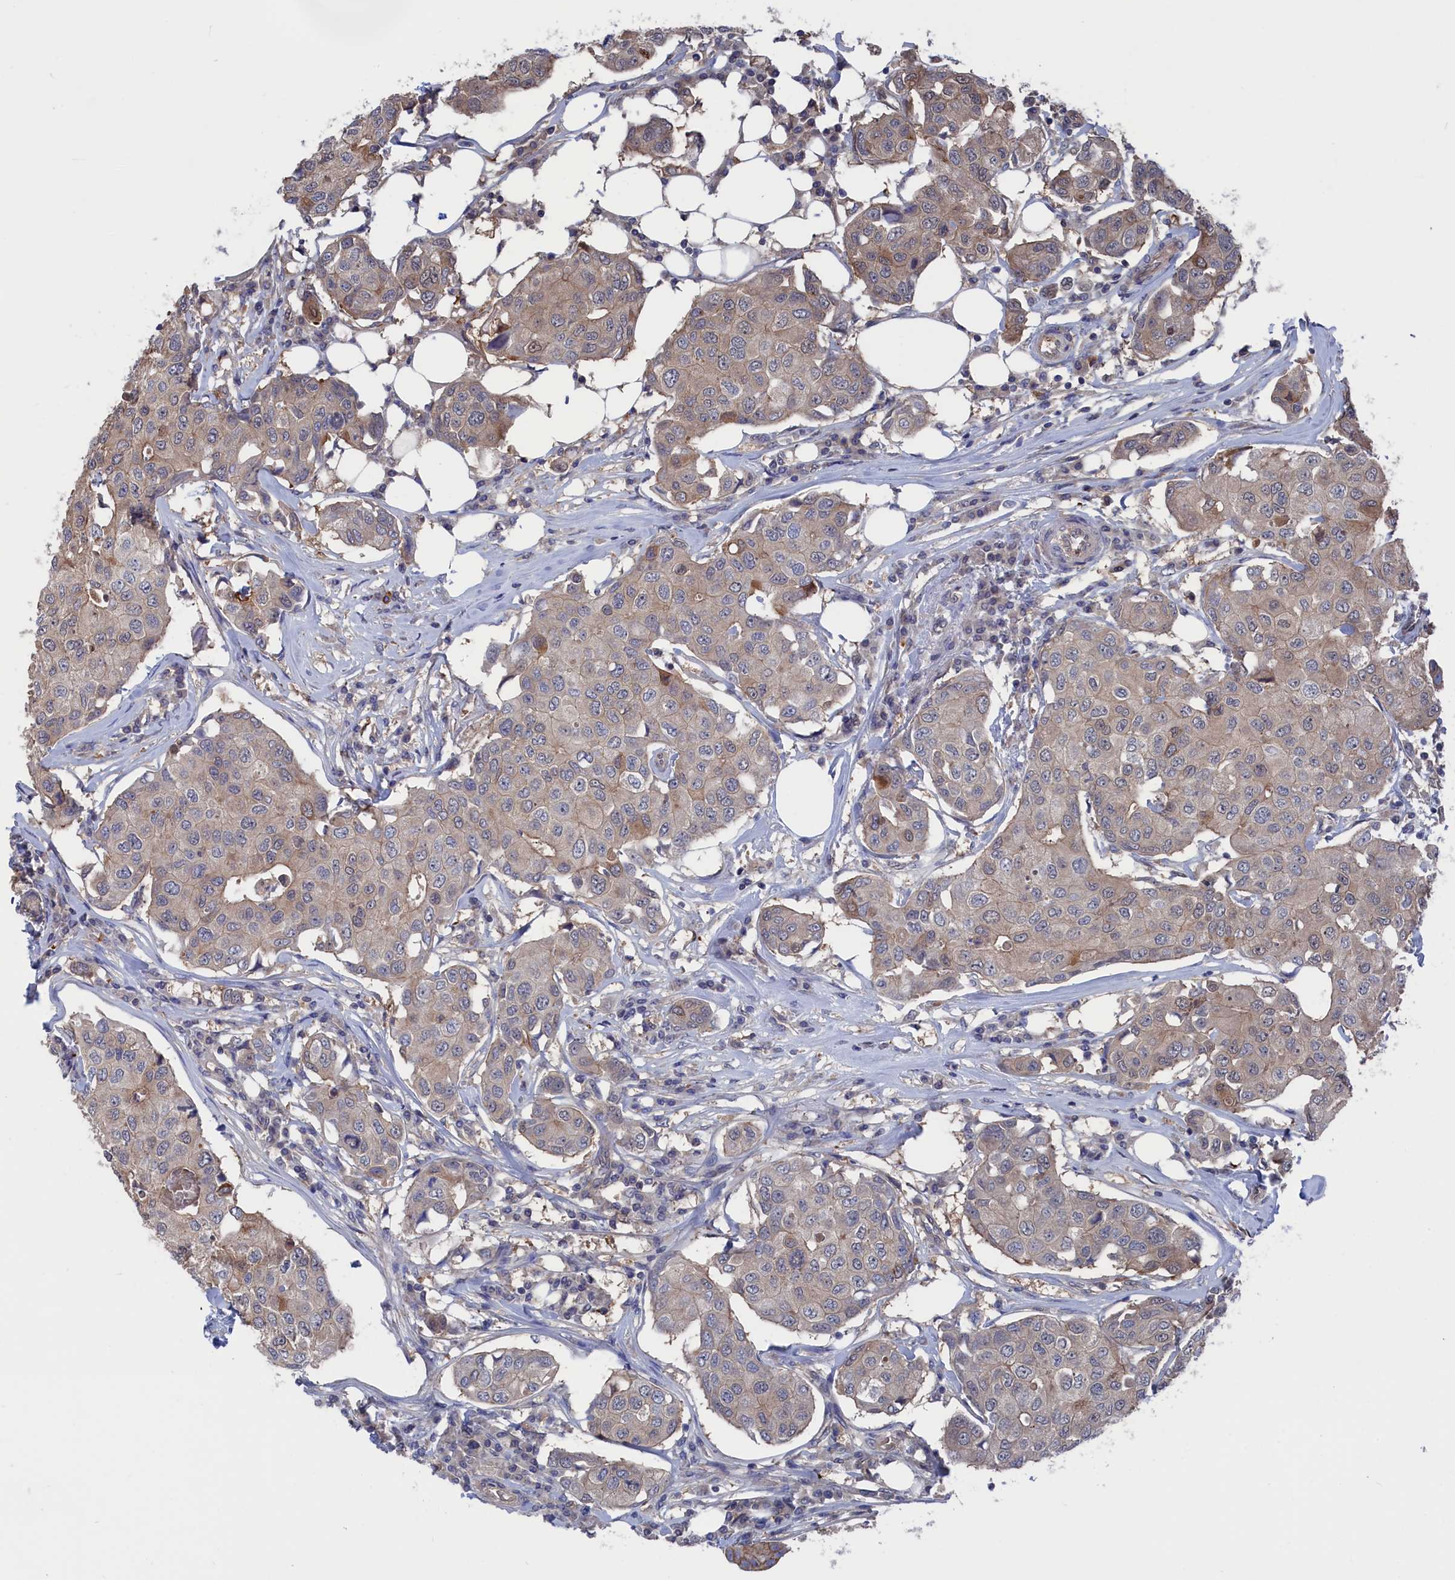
{"staining": {"intensity": "weak", "quantity": "<25%", "location": "cytoplasmic/membranous"}, "tissue": "breast cancer", "cell_type": "Tumor cells", "image_type": "cancer", "snomed": [{"axis": "morphology", "description": "Duct carcinoma"}, {"axis": "topography", "description": "Breast"}], "caption": "Tumor cells show no significant protein positivity in breast cancer (intraductal carcinoma).", "gene": "NUTF2", "patient": {"sex": "female", "age": 80}}